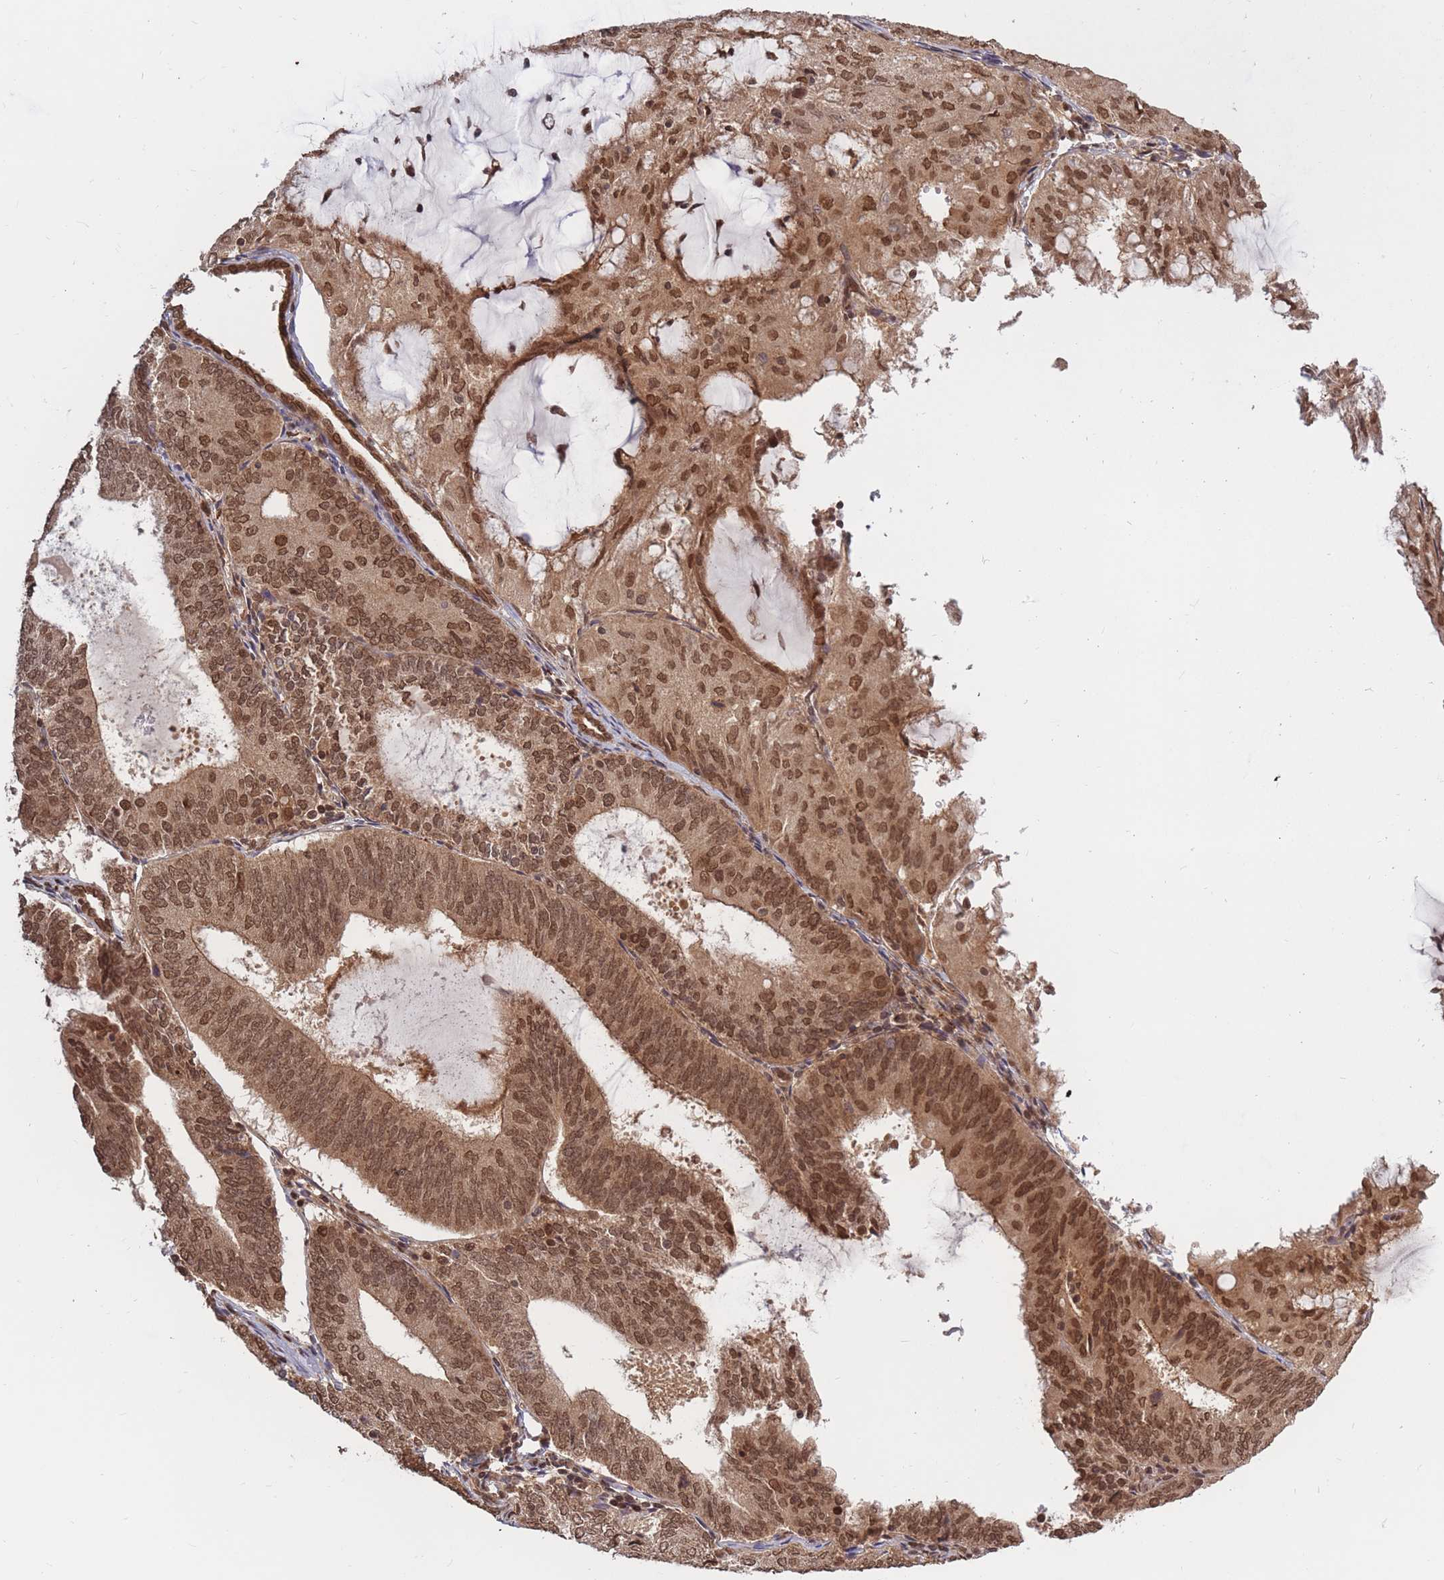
{"staining": {"intensity": "moderate", "quantity": ">75%", "location": "cytoplasmic/membranous,nuclear"}, "tissue": "endometrial cancer", "cell_type": "Tumor cells", "image_type": "cancer", "snomed": [{"axis": "morphology", "description": "Adenocarcinoma, NOS"}, {"axis": "topography", "description": "Endometrium"}], "caption": "Immunohistochemical staining of endometrial adenocarcinoma reveals medium levels of moderate cytoplasmic/membranous and nuclear staining in about >75% of tumor cells.", "gene": "SRA1", "patient": {"sex": "female", "age": 81}}